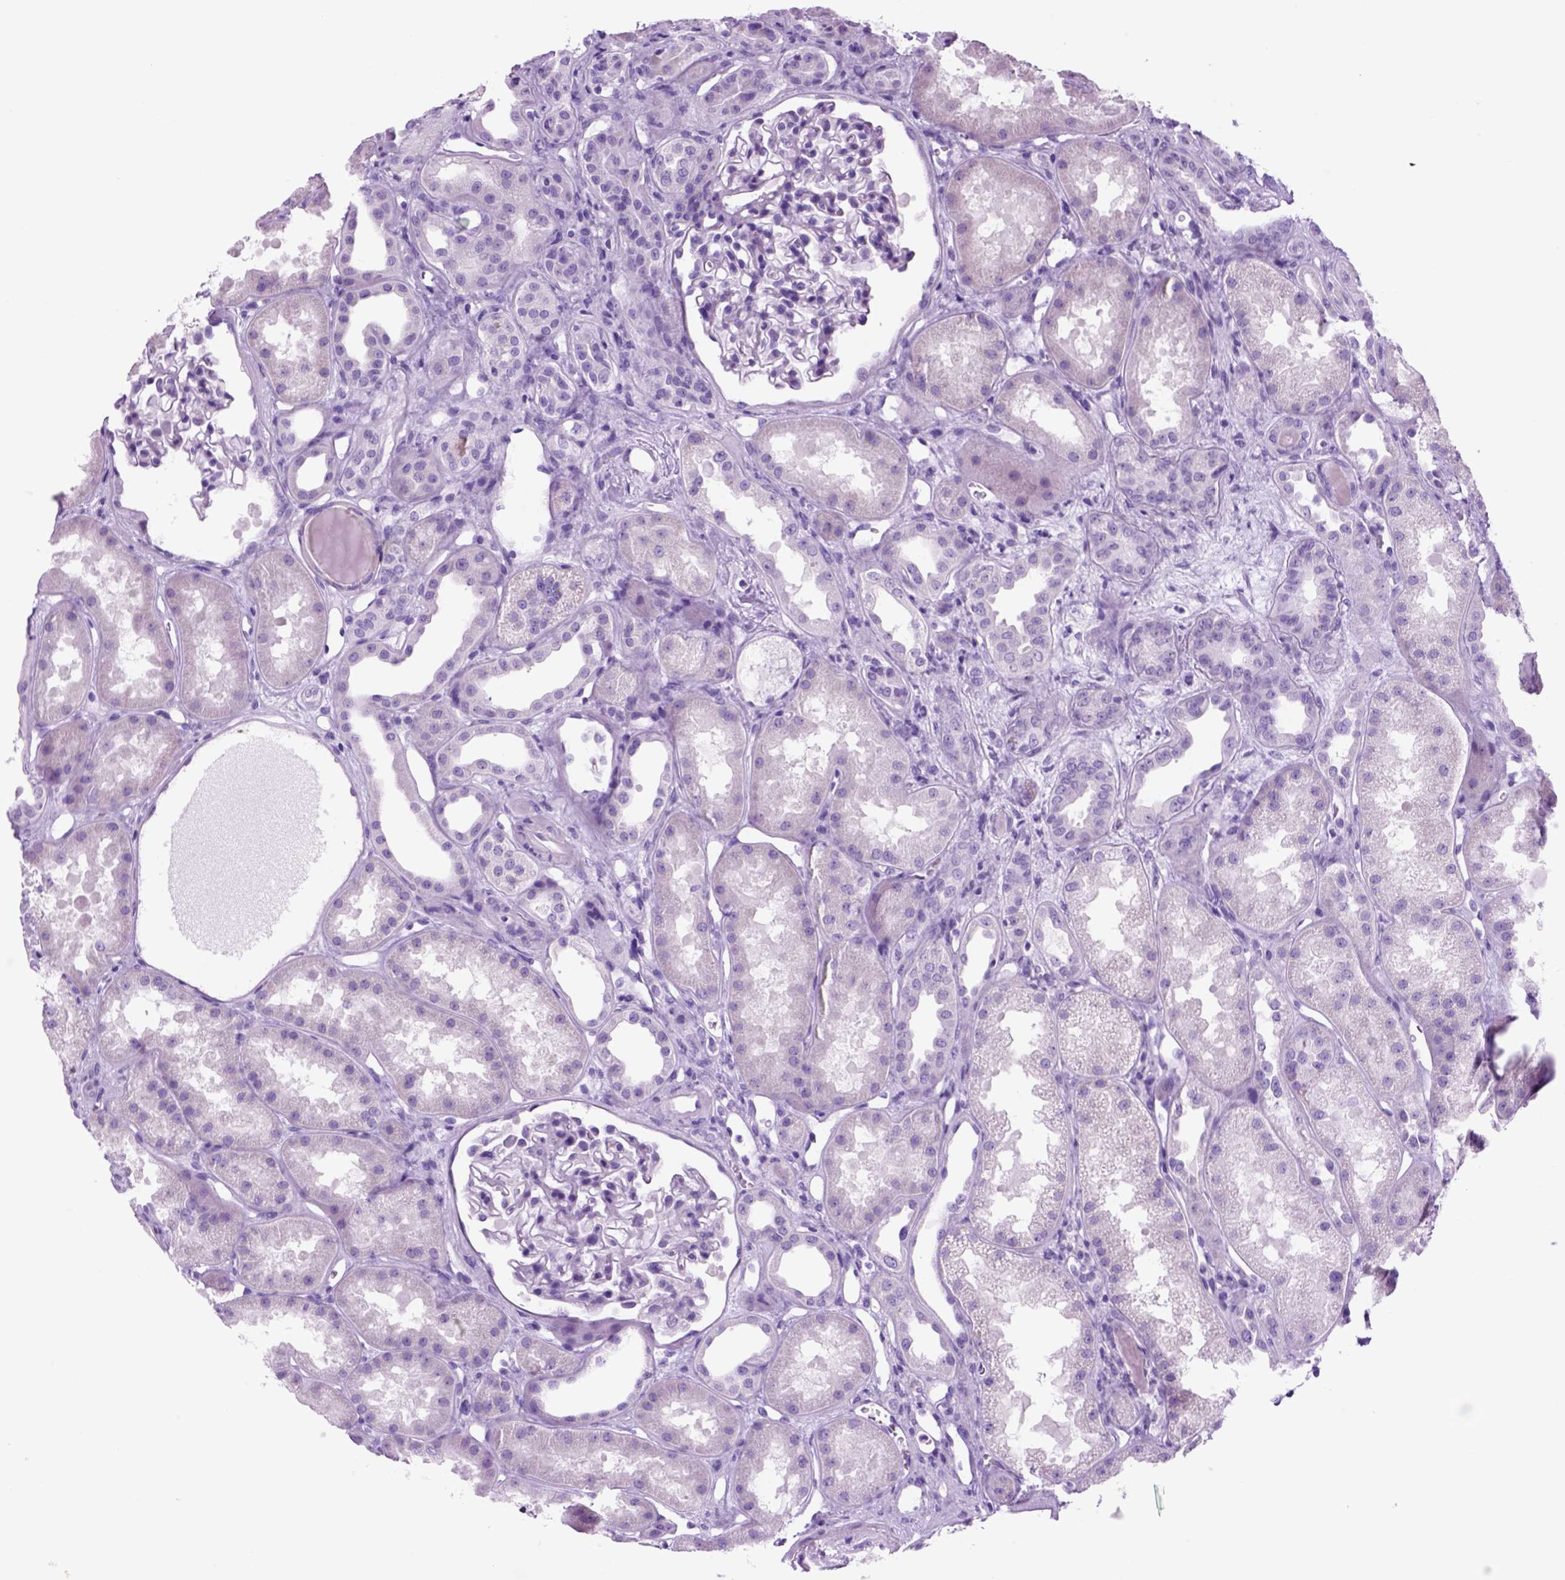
{"staining": {"intensity": "negative", "quantity": "none", "location": "none"}, "tissue": "kidney", "cell_type": "Cells in glomeruli", "image_type": "normal", "snomed": [{"axis": "morphology", "description": "Normal tissue, NOS"}, {"axis": "topography", "description": "Kidney"}], "caption": "Histopathology image shows no protein positivity in cells in glomeruli of normal kidney. The staining is performed using DAB brown chromogen with nuclei counter-stained in using hematoxylin.", "gene": "HHIPL2", "patient": {"sex": "male", "age": 61}}